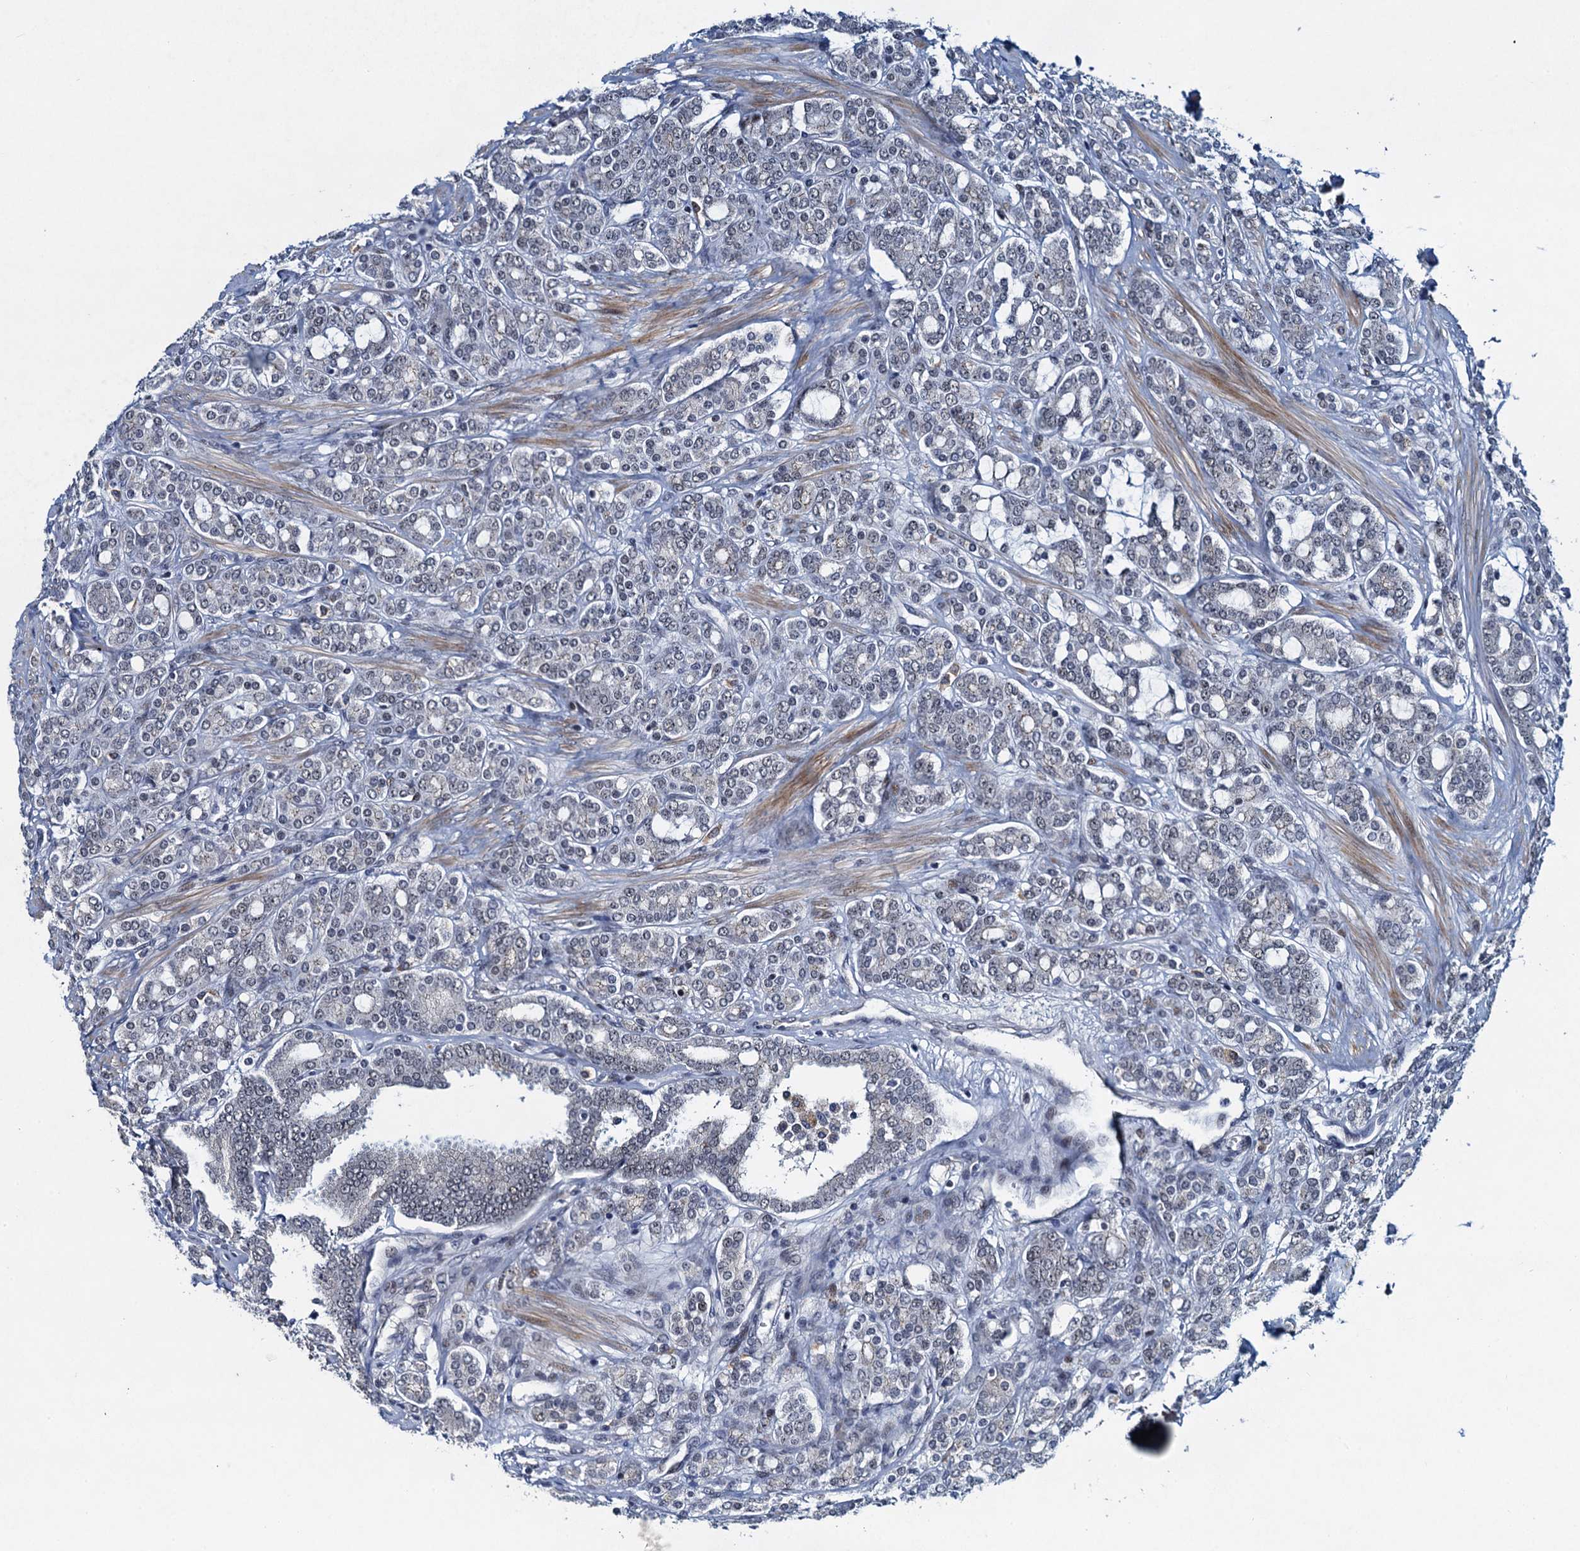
{"staining": {"intensity": "negative", "quantity": "none", "location": "none"}, "tissue": "prostate cancer", "cell_type": "Tumor cells", "image_type": "cancer", "snomed": [{"axis": "morphology", "description": "Adenocarcinoma, High grade"}, {"axis": "topography", "description": "Prostate"}], "caption": "This image is of prostate high-grade adenocarcinoma stained with IHC to label a protein in brown with the nuclei are counter-stained blue. There is no expression in tumor cells. The staining was performed using DAB to visualize the protein expression in brown, while the nuclei were stained in blue with hematoxylin (Magnification: 20x).", "gene": "ATOSA", "patient": {"sex": "male", "age": 62}}